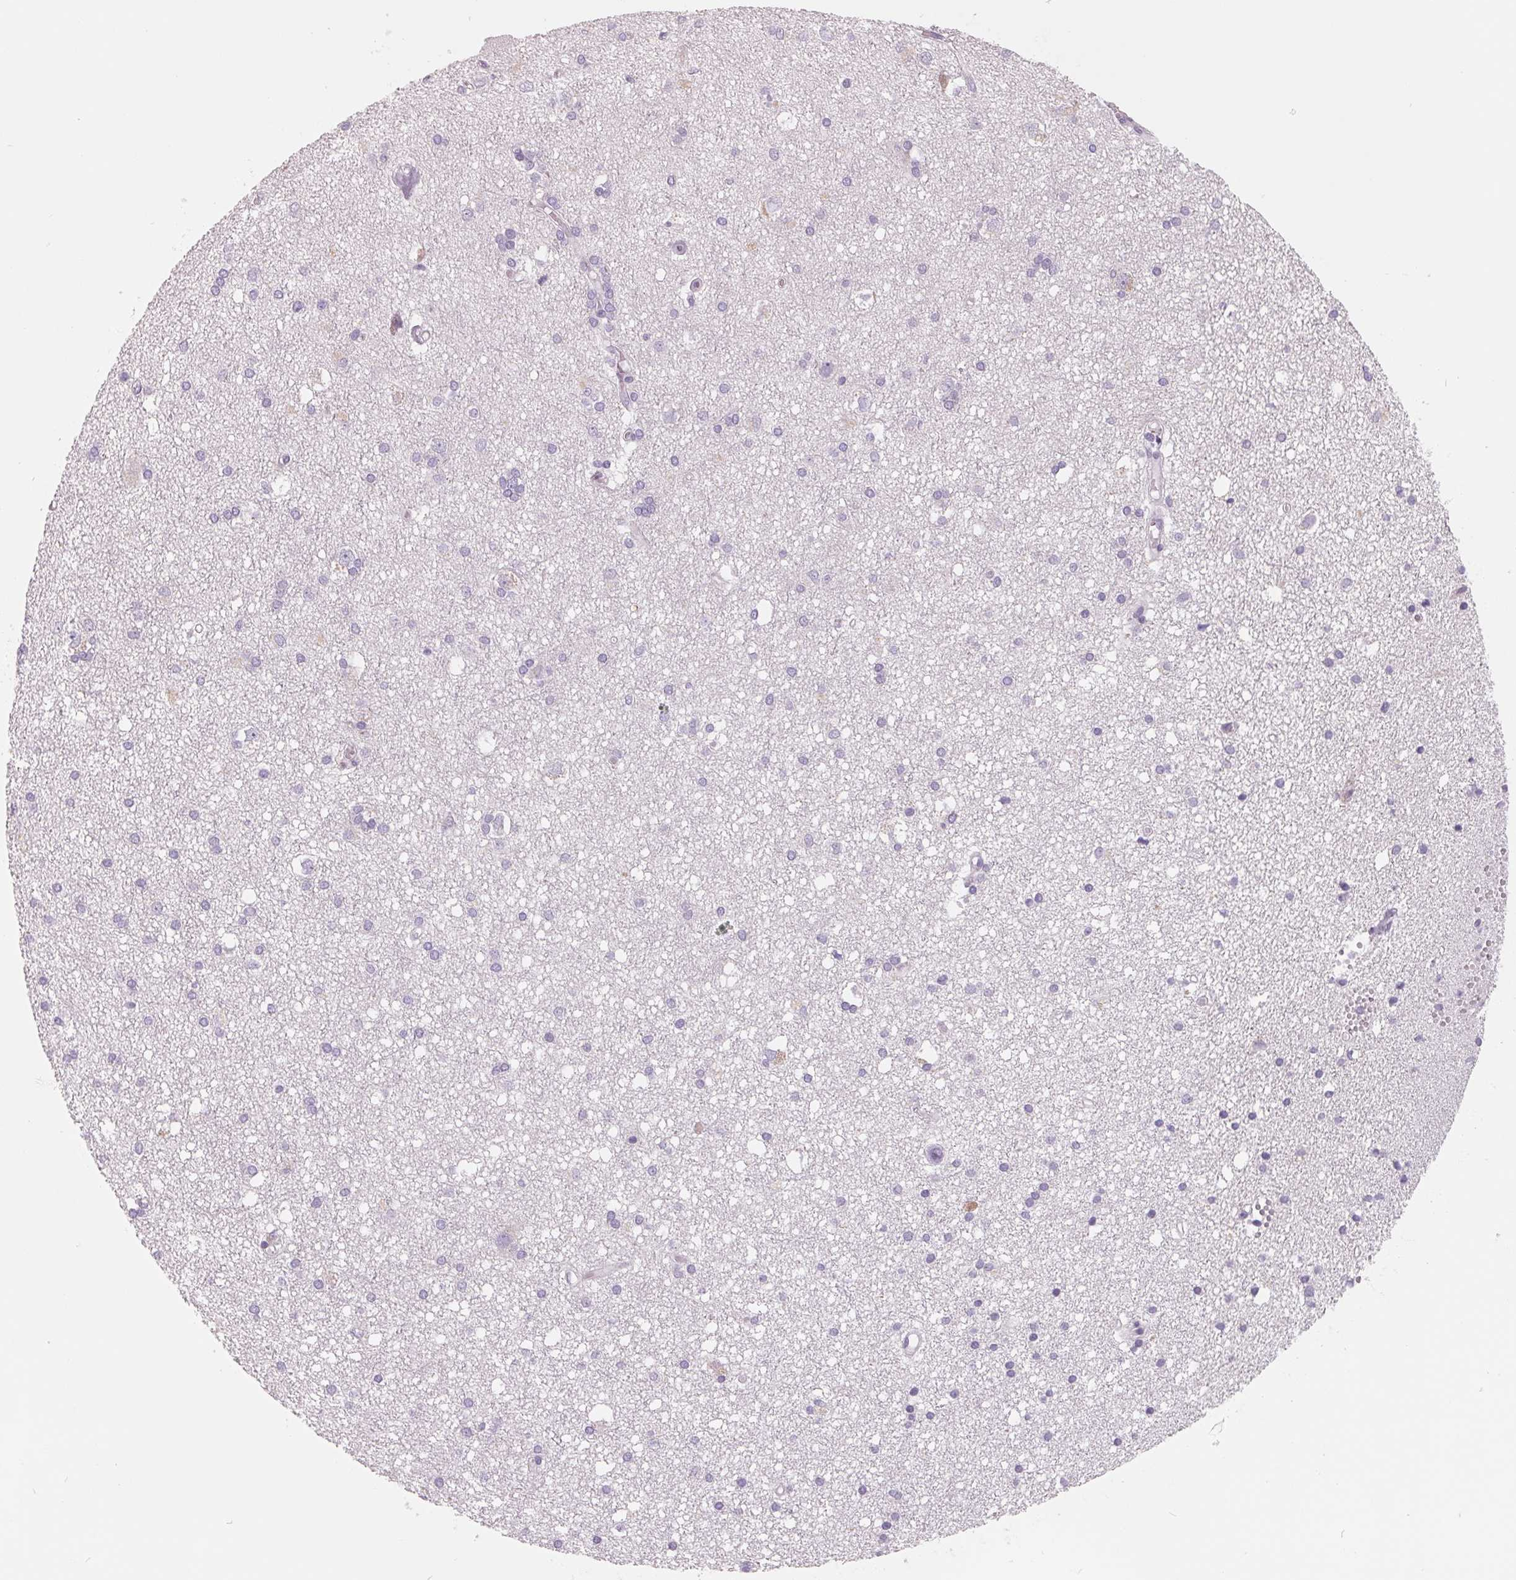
{"staining": {"intensity": "negative", "quantity": "none", "location": "none"}, "tissue": "cerebral cortex", "cell_type": "Endothelial cells", "image_type": "normal", "snomed": [{"axis": "morphology", "description": "Normal tissue, NOS"}, {"axis": "morphology", "description": "Glioma, malignant, High grade"}, {"axis": "topography", "description": "Cerebral cortex"}], "caption": "This image is of normal cerebral cortex stained with immunohistochemistry to label a protein in brown with the nuclei are counter-stained blue. There is no staining in endothelial cells.", "gene": "FTCD", "patient": {"sex": "male", "age": 71}}